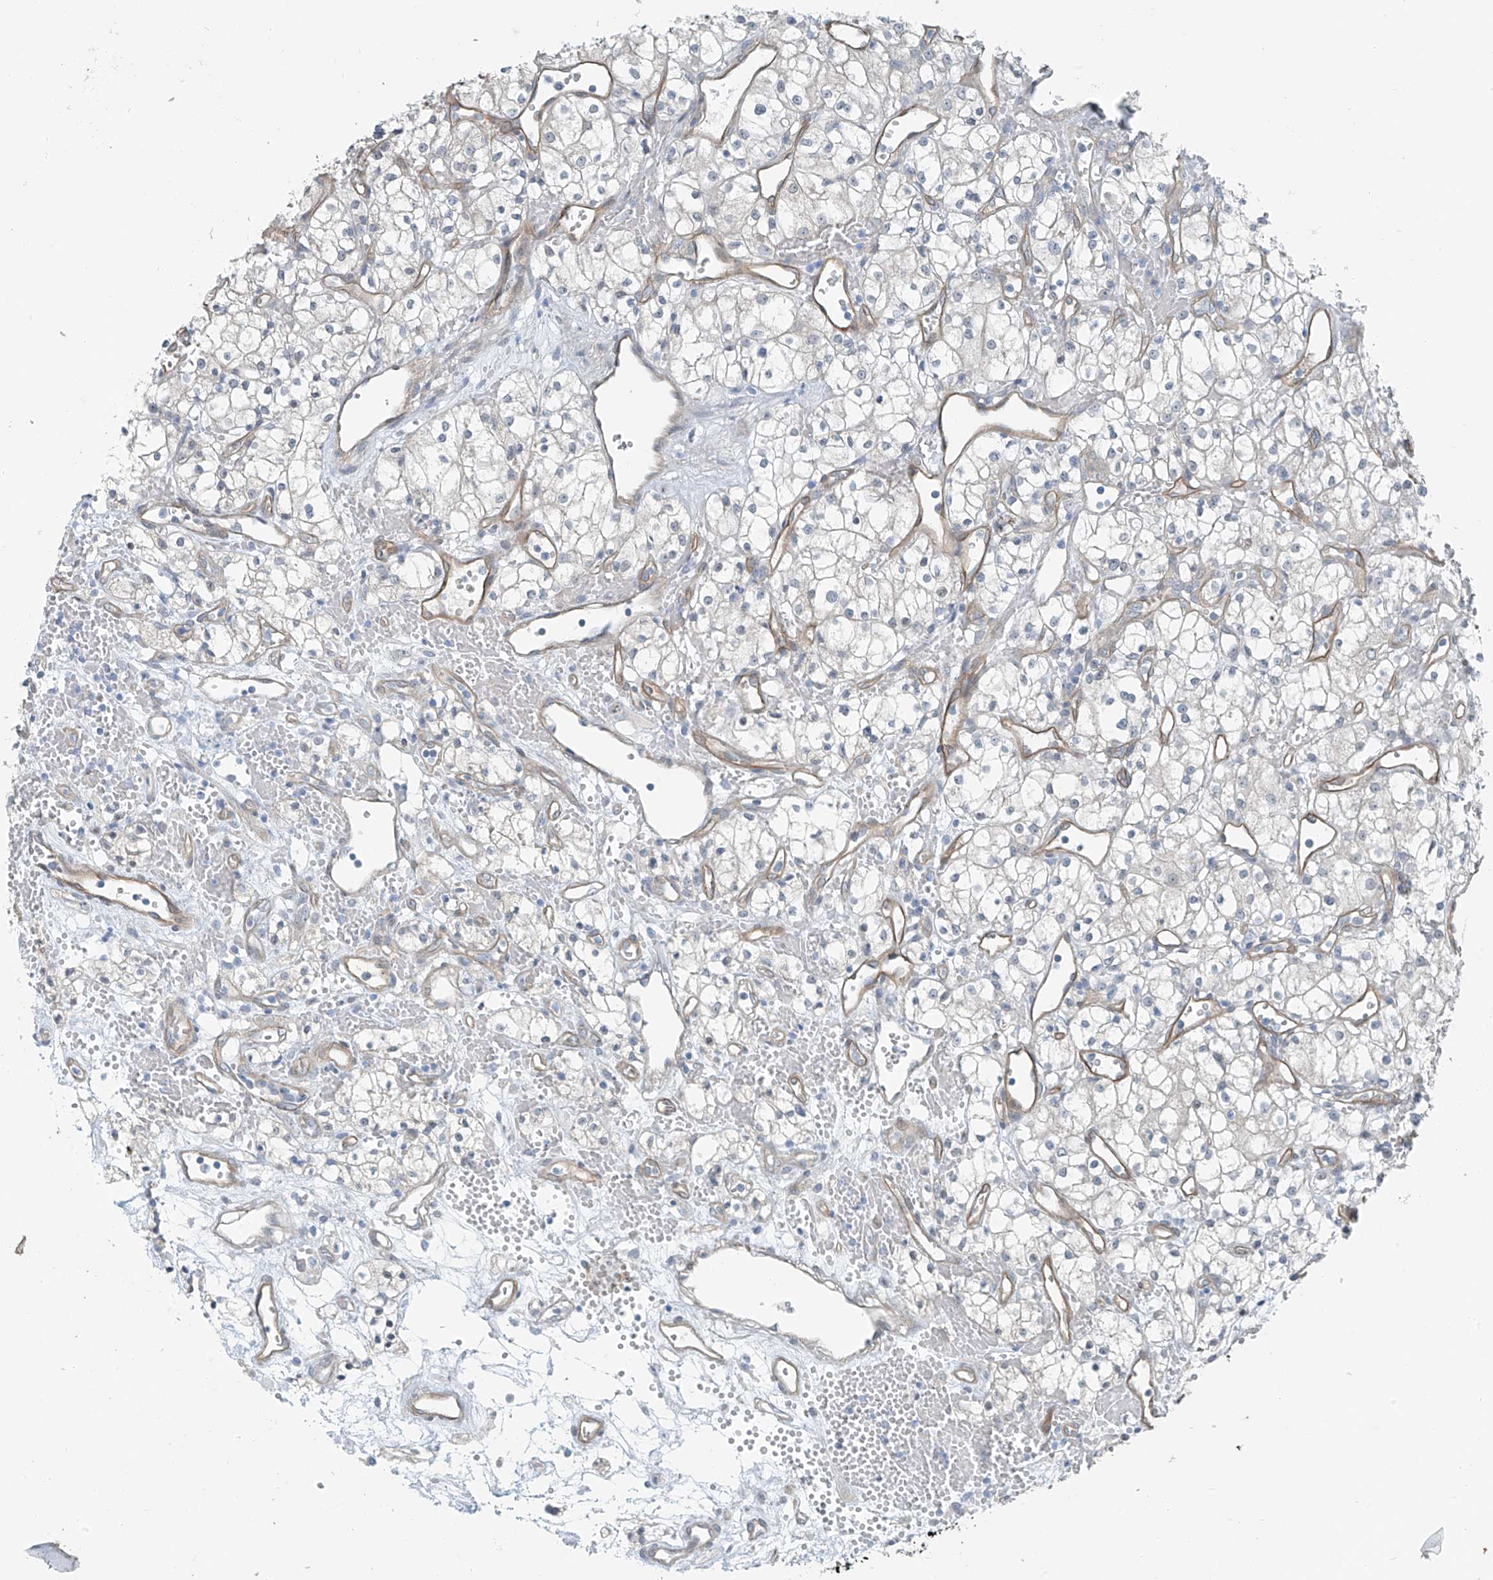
{"staining": {"intensity": "negative", "quantity": "none", "location": "none"}, "tissue": "renal cancer", "cell_type": "Tumor cells", "image_type": "cancer", "snomed": [{"axis": "morphology", "description": "Adenocarcinoma, NOS"}, {"axis": "topography", "description": "Kidney"}], "caption": "DAB immunohistochemical staining of human renal adenocarcinoma shows no significant positivity in tumor cells.", "gene": "TNS2", "patient": {"sex": "male", "age": 59}}